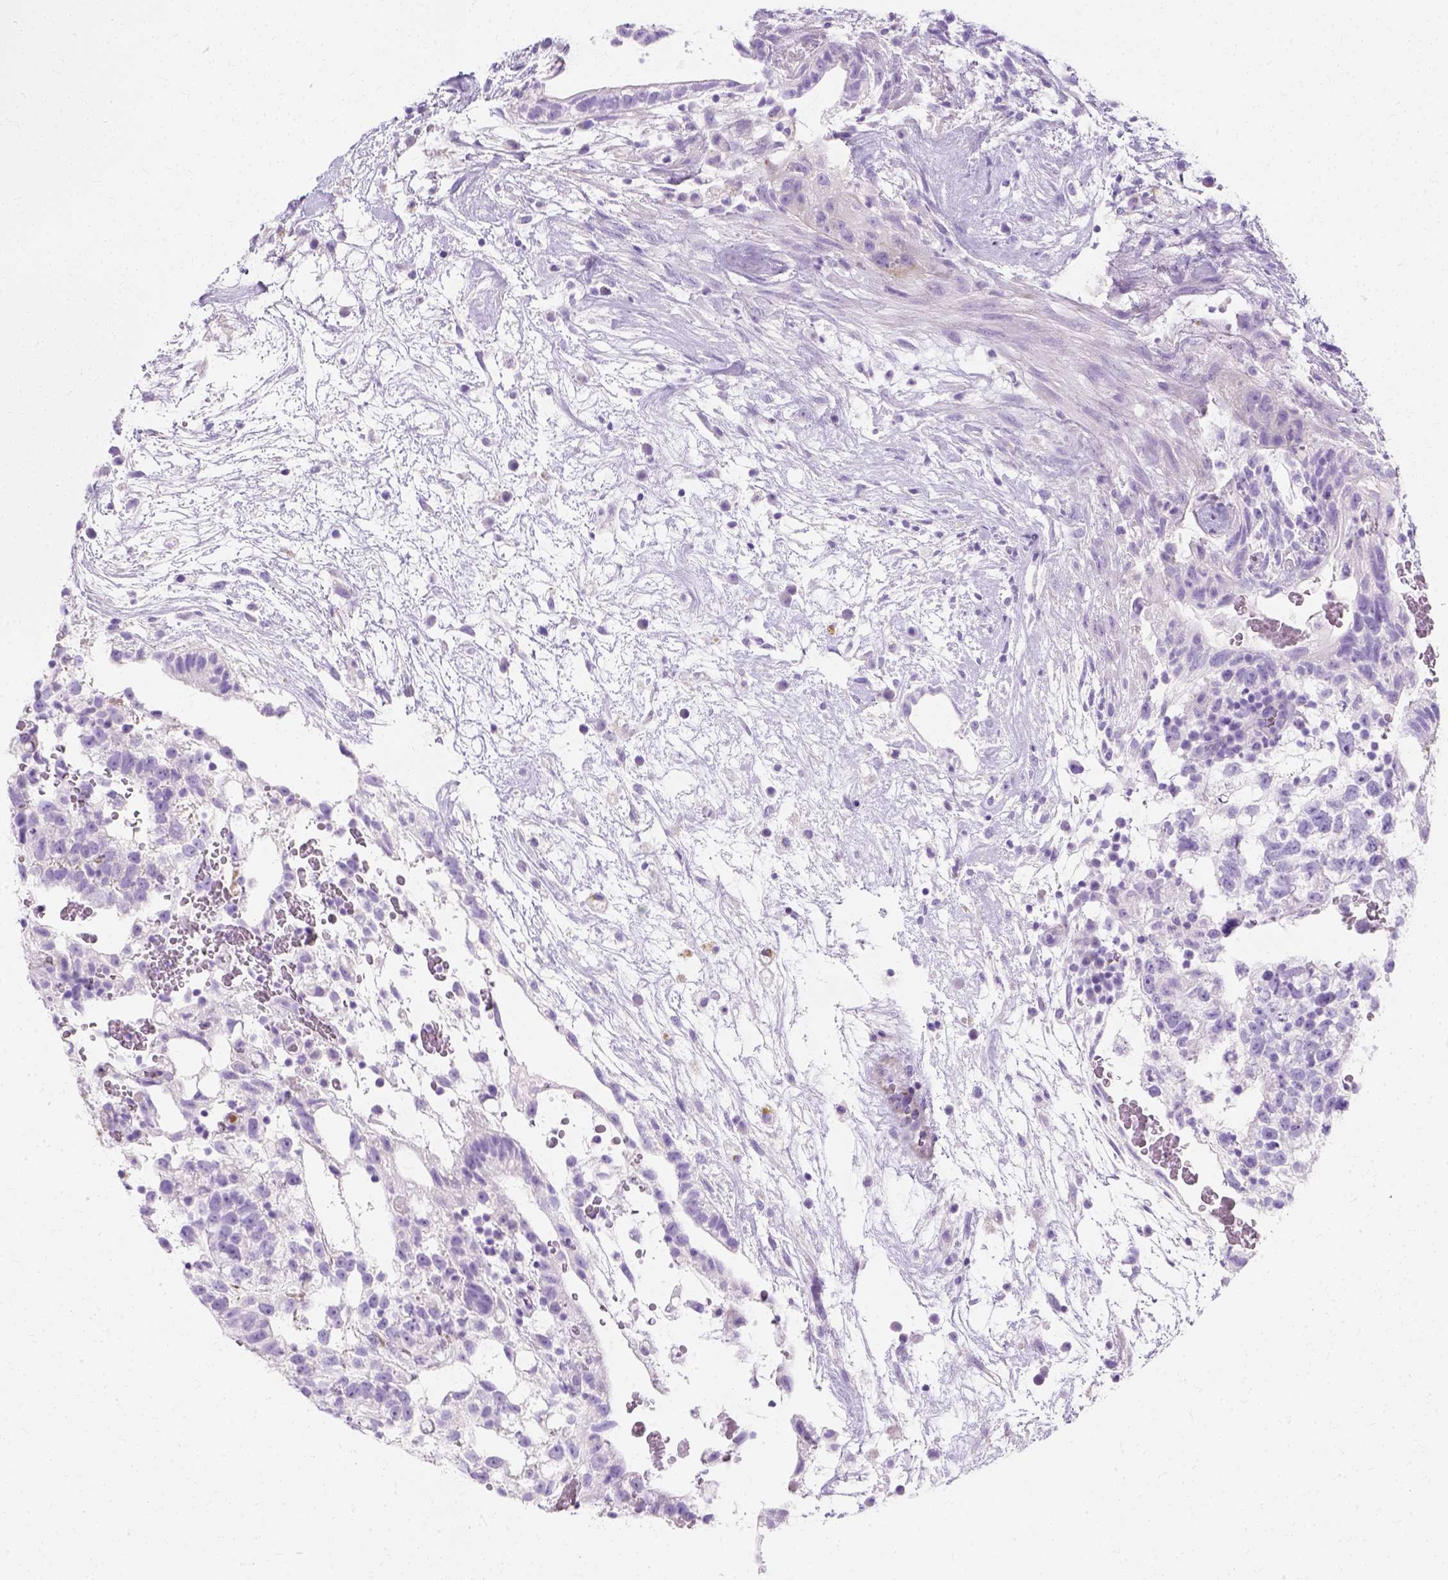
{"staining": {"intensity": "negative", "quantity": "none", "location": "none"}, "tissue": "testis cancer", "cell_type": "Tumor cells", "image_type": "cancer", "snomed": [{"axis": "morphology", "description": "Normal tissue, NOS"}, {"axis": "morphology", "description": "Carcinoma, Embryonal, NOS"}, {"axis": "topography", "description": "Testis"}], "caption": "This is an IHC image of testis cancer. There is no expression in tumor cells.", "gene": "MYH15", "patient": {"sex": "male", "age": 32}}